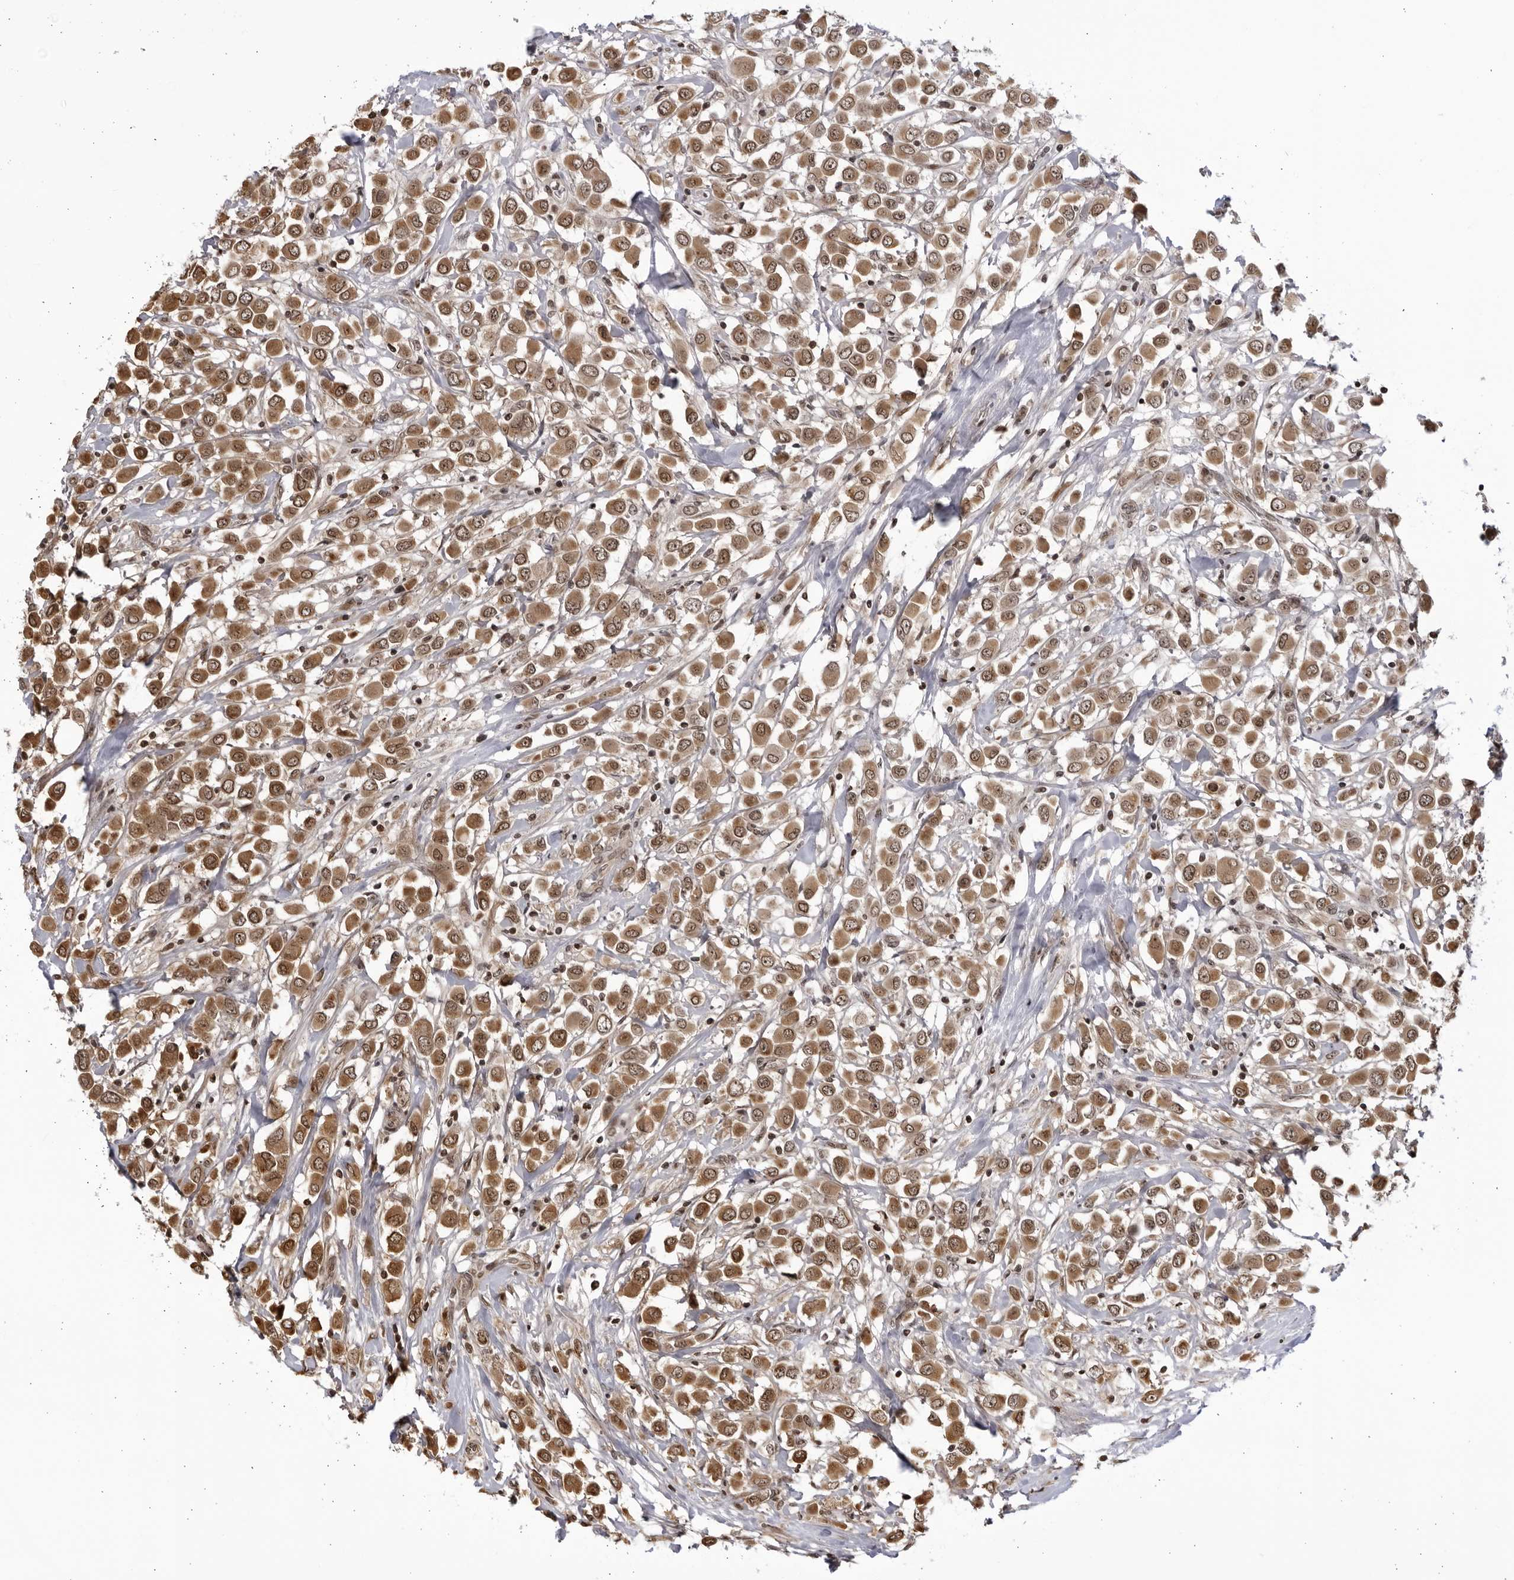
{"staining": {"intensity": "weak", "quantity": ">75%", "location": "cytoplasmic/membranous,nuclear"}, "tissue": "breast cancer", "cell_type": "Tumor cells", "image_type": "cancer", "snomed": [{"axis": "morphology", "description": "Duct carcinoma"}, {"axis": "topography", "description": "Breast"}], "caption": "Breast cancer (intraductal carcinoma) tissue demonstrates weak cytoplasmic/membranous and nuclear staining in approximately >75% of tumor cells", "gene": "RASGEF1C", "patient": {"sex": "female", "age": 61}}